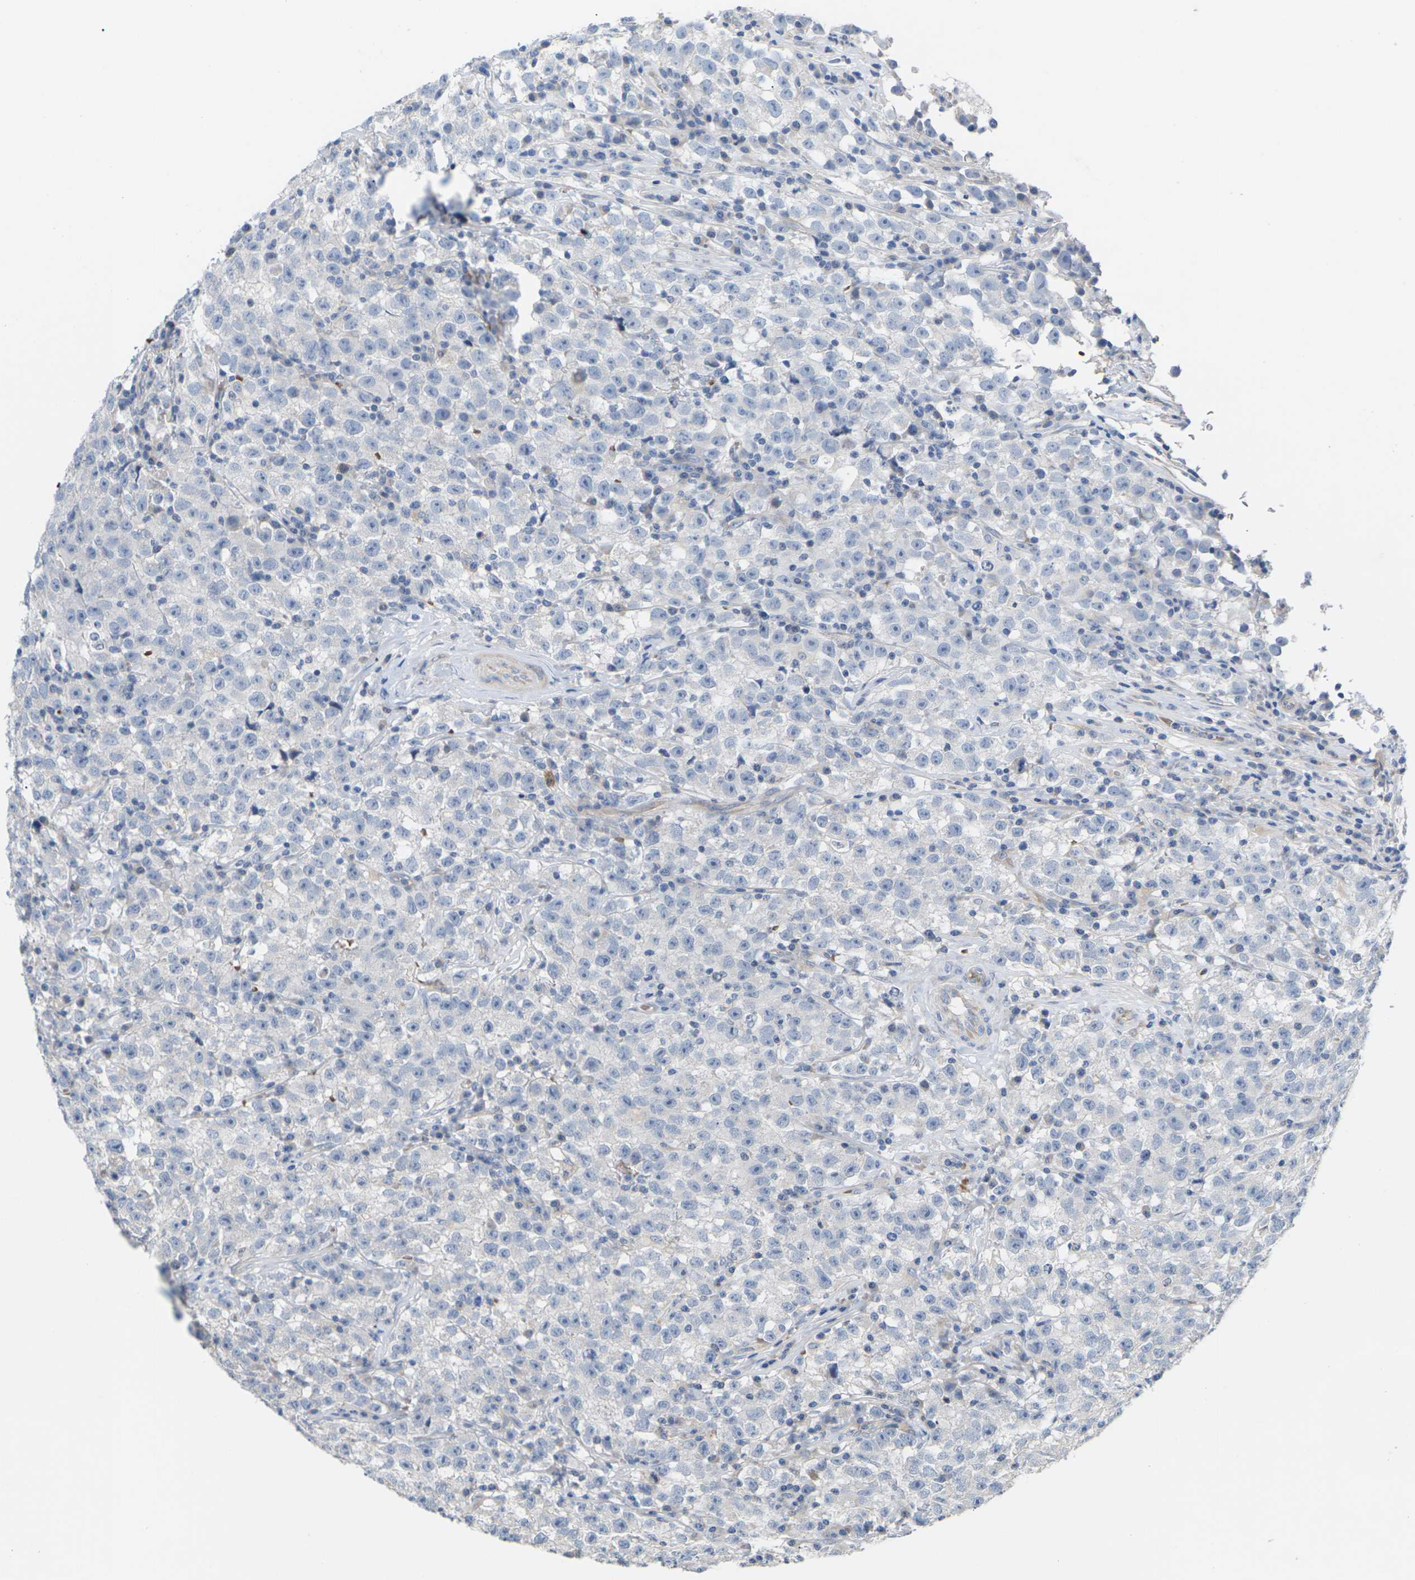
{"staining": {"intensity": "negative", "quantity": "none", "location": "none"}, "tissue": "testis cancer", "cell_type": "Tumor cells", "image_type": "cancer", "snomed": [{"axis": "morphology", "description": "Seminoma, NOS"}, {"axis": "topography", "description": "Testis"}], "caption": "This is a histopathology image of IHC staining of testis seminoma, which shows no expression in tumor cells. The staining is performed using DAB (3,3'-diaminobenzidine) brown chromogen with nuclei counter-stained in using hematoxylin.", "gene": "TMCO4", "patient": {"sex": "male", "age": 22}}